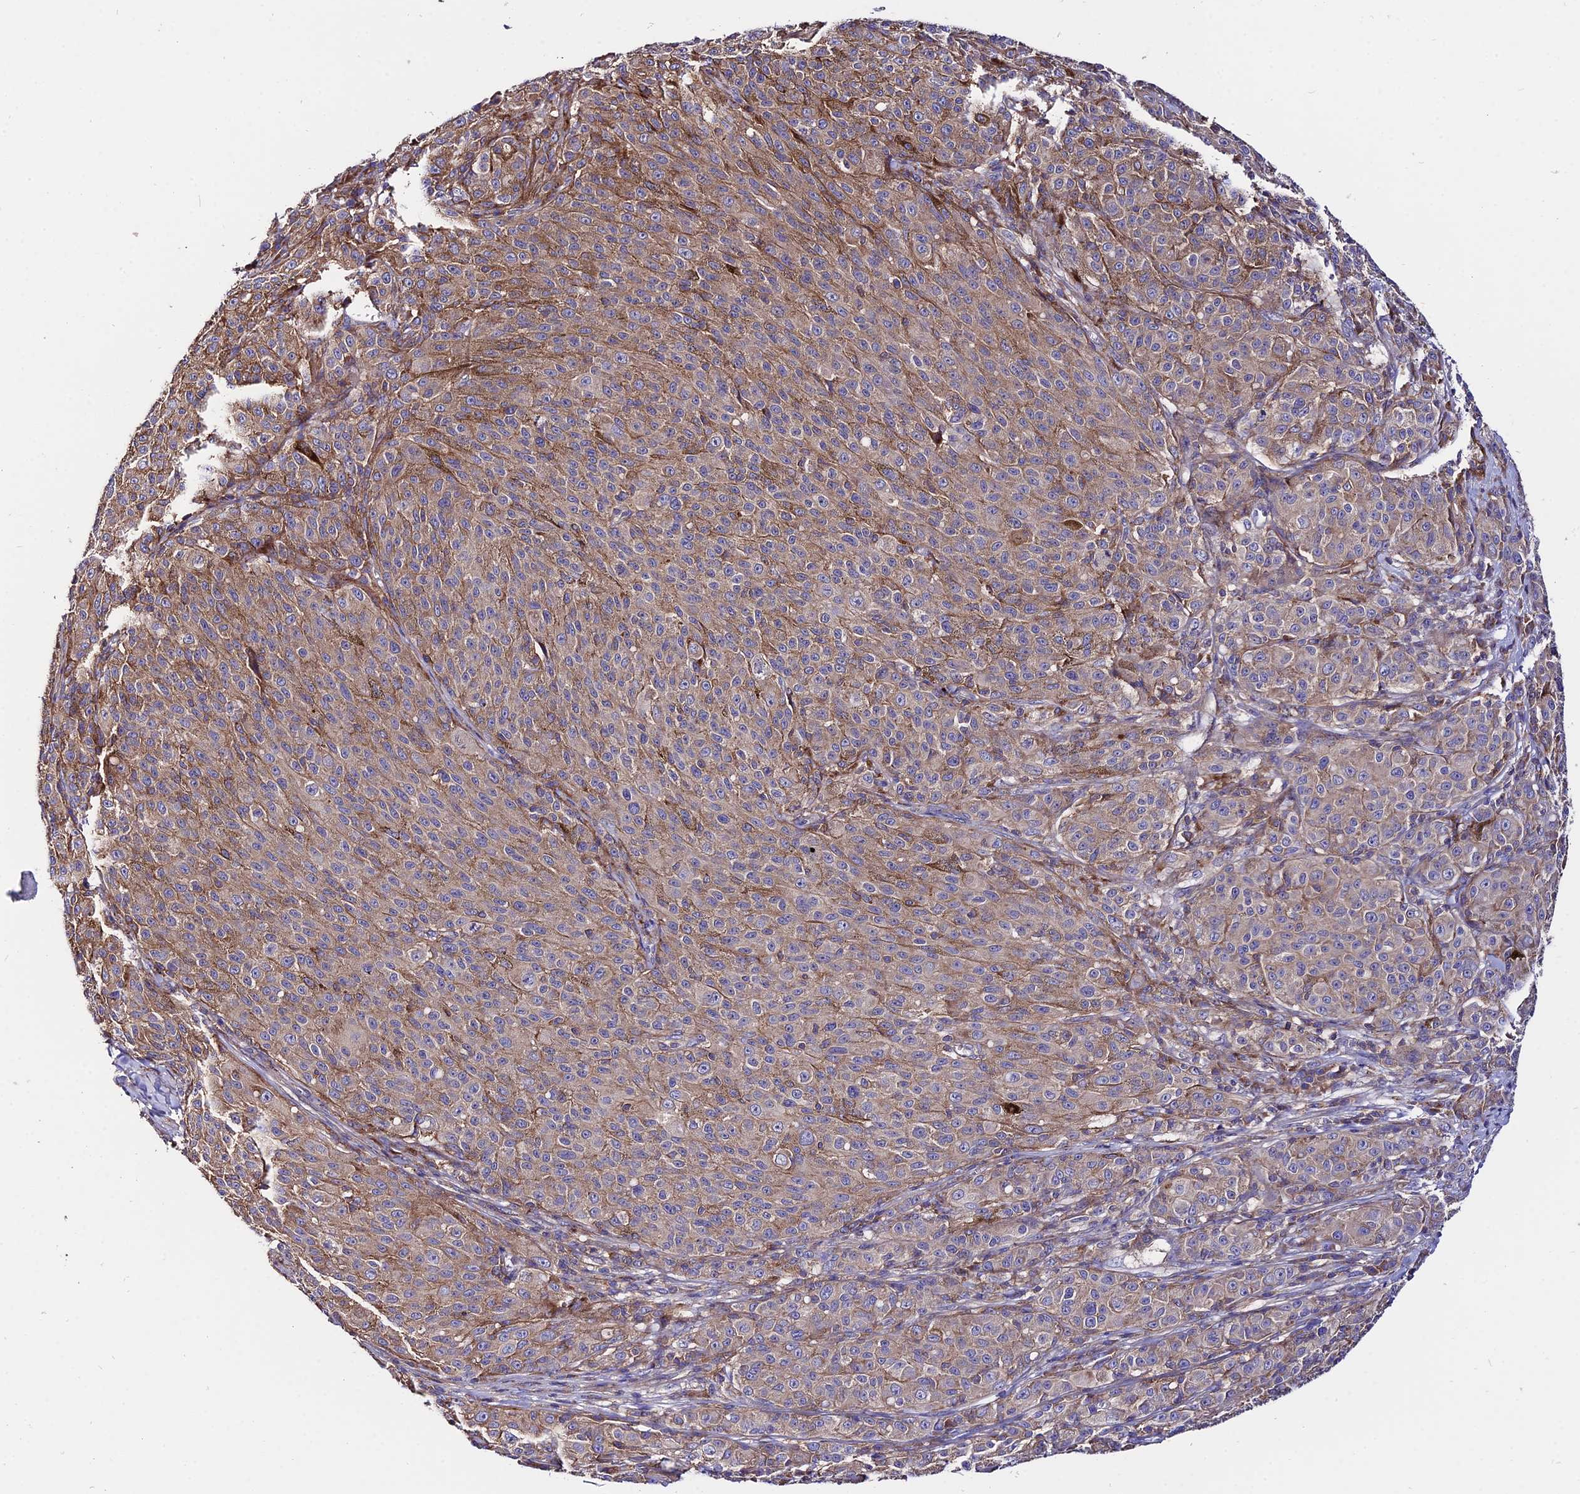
{"staining": {"intensity": "weak", "quantity": ">75%", "location": "cytoplasmic/membranous"}, "tissue": "melanoma", "cell_type": "Tumor cells", "image_type": "cancer", "snomed": [{"axis": "morphology", "description": "Malignant melanoma, NOS"}, {"axis": "topography", "description": "Skin"}], "caption": "High-power microscopy captured an immunohistochemistry (IHC) histopathology image of melanoma, revealing weak cytoplasmic/membranous positivity in approximately >75% of tumor cells.", "gene": "PYM1", "patient": {"sex": "female", "age": 52}}